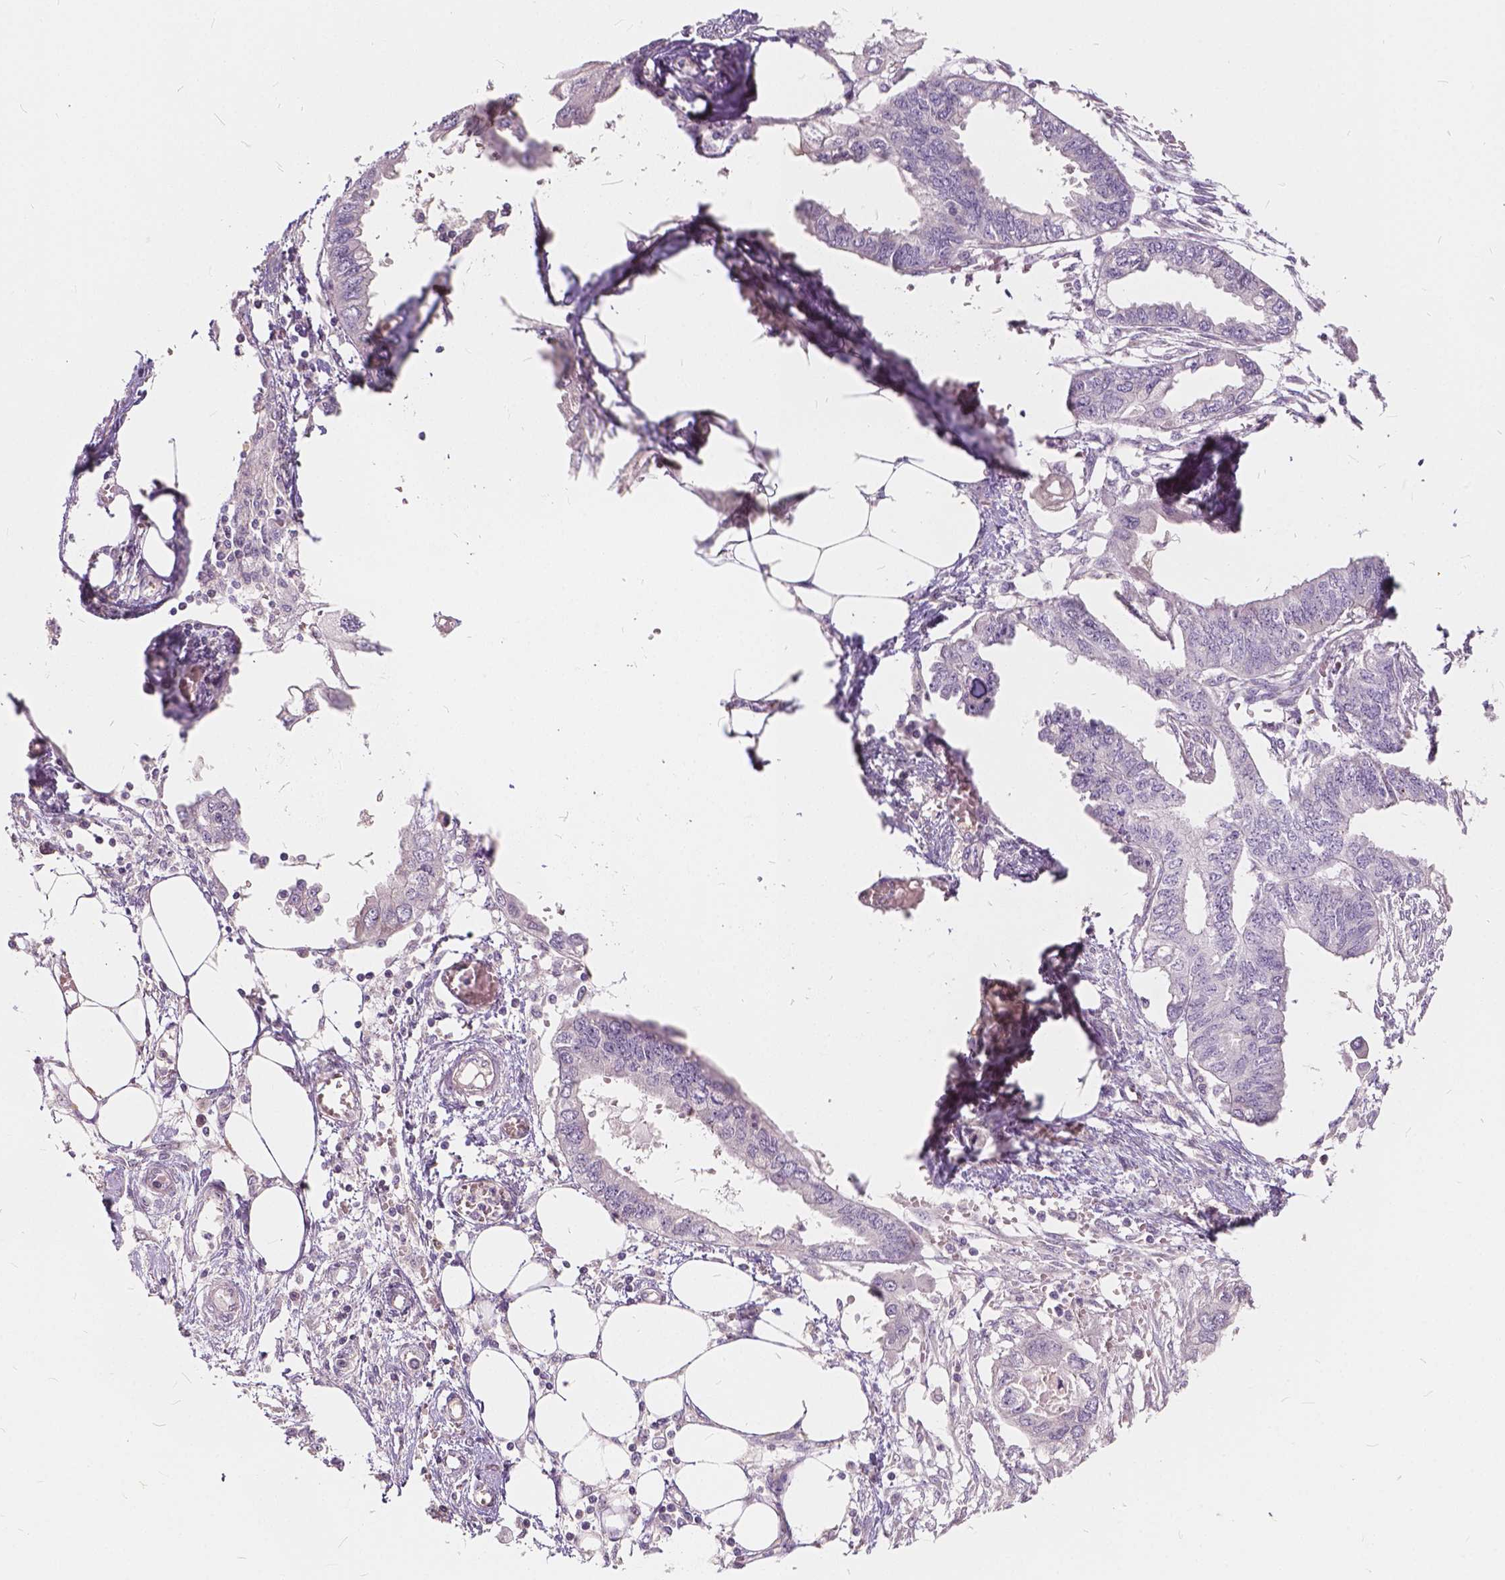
{"staining": {"intensity": "negative", "quantity": "none", "location": "none"}, "tissue": "endometrial cancer", "cell_type": "Tumor cells", "image_type": "cancer", "snomed": [{"axis": "morphology", "description": "Adenocarcinoma, NOS"}, {"axis": "morphology", "description": "Adenocarcinoma, metastatic, NOS"}, {"axis": "topography", "description": "Adipose tissue"}, {"axis": "topography", "description": "Endometrium"}], "caption": "This is an immunohistochemistry (IHC) histopathology image of human endometrial cancer (metastatic adenocarcinoma). There is no staining in tumor cells.", "gene": "KIAA0513", "patient": {"sex": "female", "age": 67}}